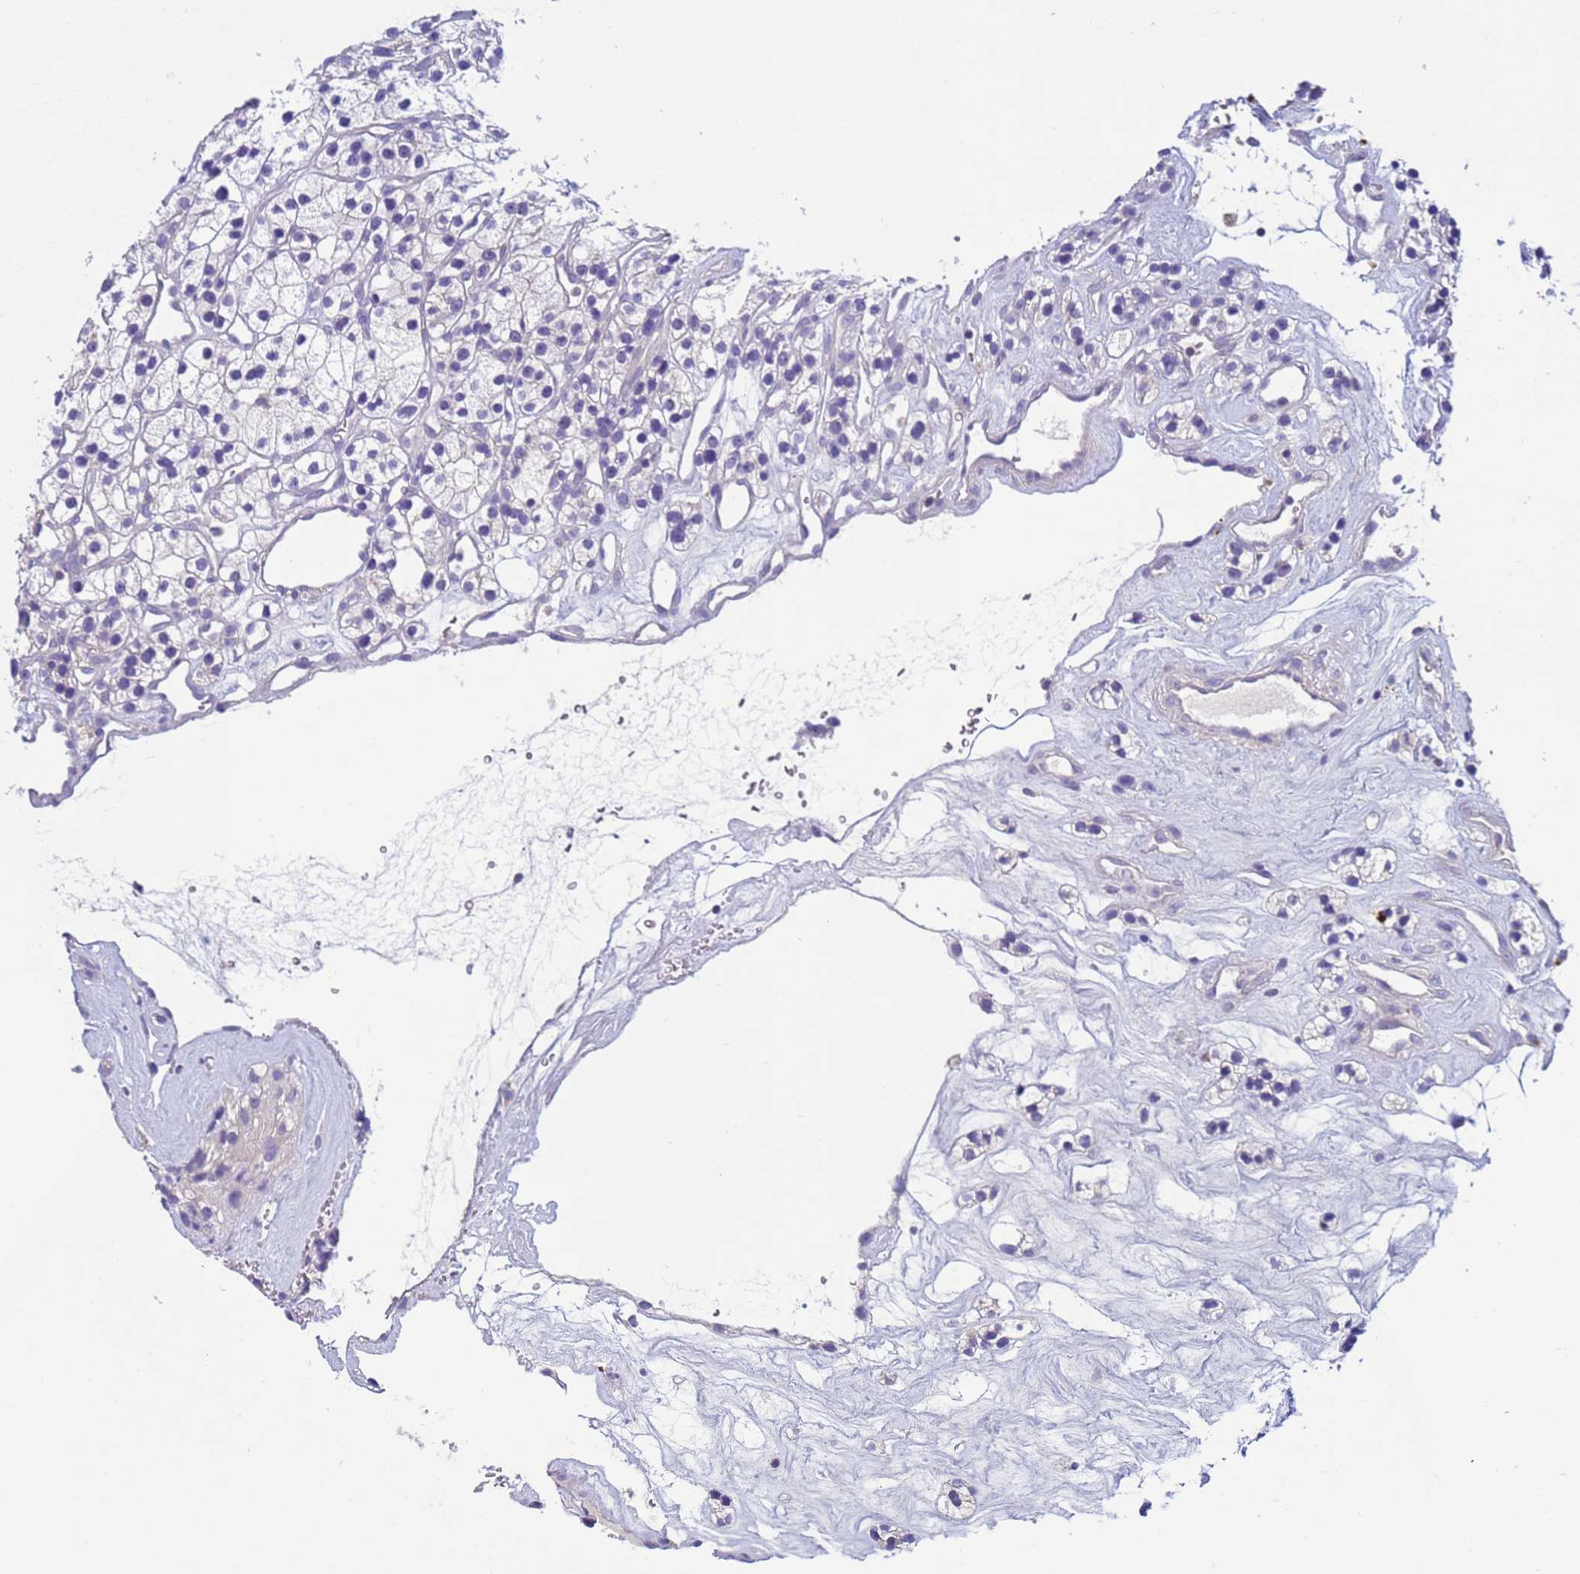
{"staining": {"intensity": "negative", "quantity": "none", "location": "none"}, "tissue": "renal cancer", "cell_type": "Tumor cells", "image_type": "cancer", "snomed": [{"axis": "morphology", "description": "Adenocarcinoma, NOS"}, {"axis": "topography", "description": "Kidney"}], "caption": "Human renal cancer (adenocarcinoma) stained for a protein using immunohistochemistry reveals no staining in tumor cells.", "gene": "KLHL13", "patient": {"sex": "female", "age": 57}}